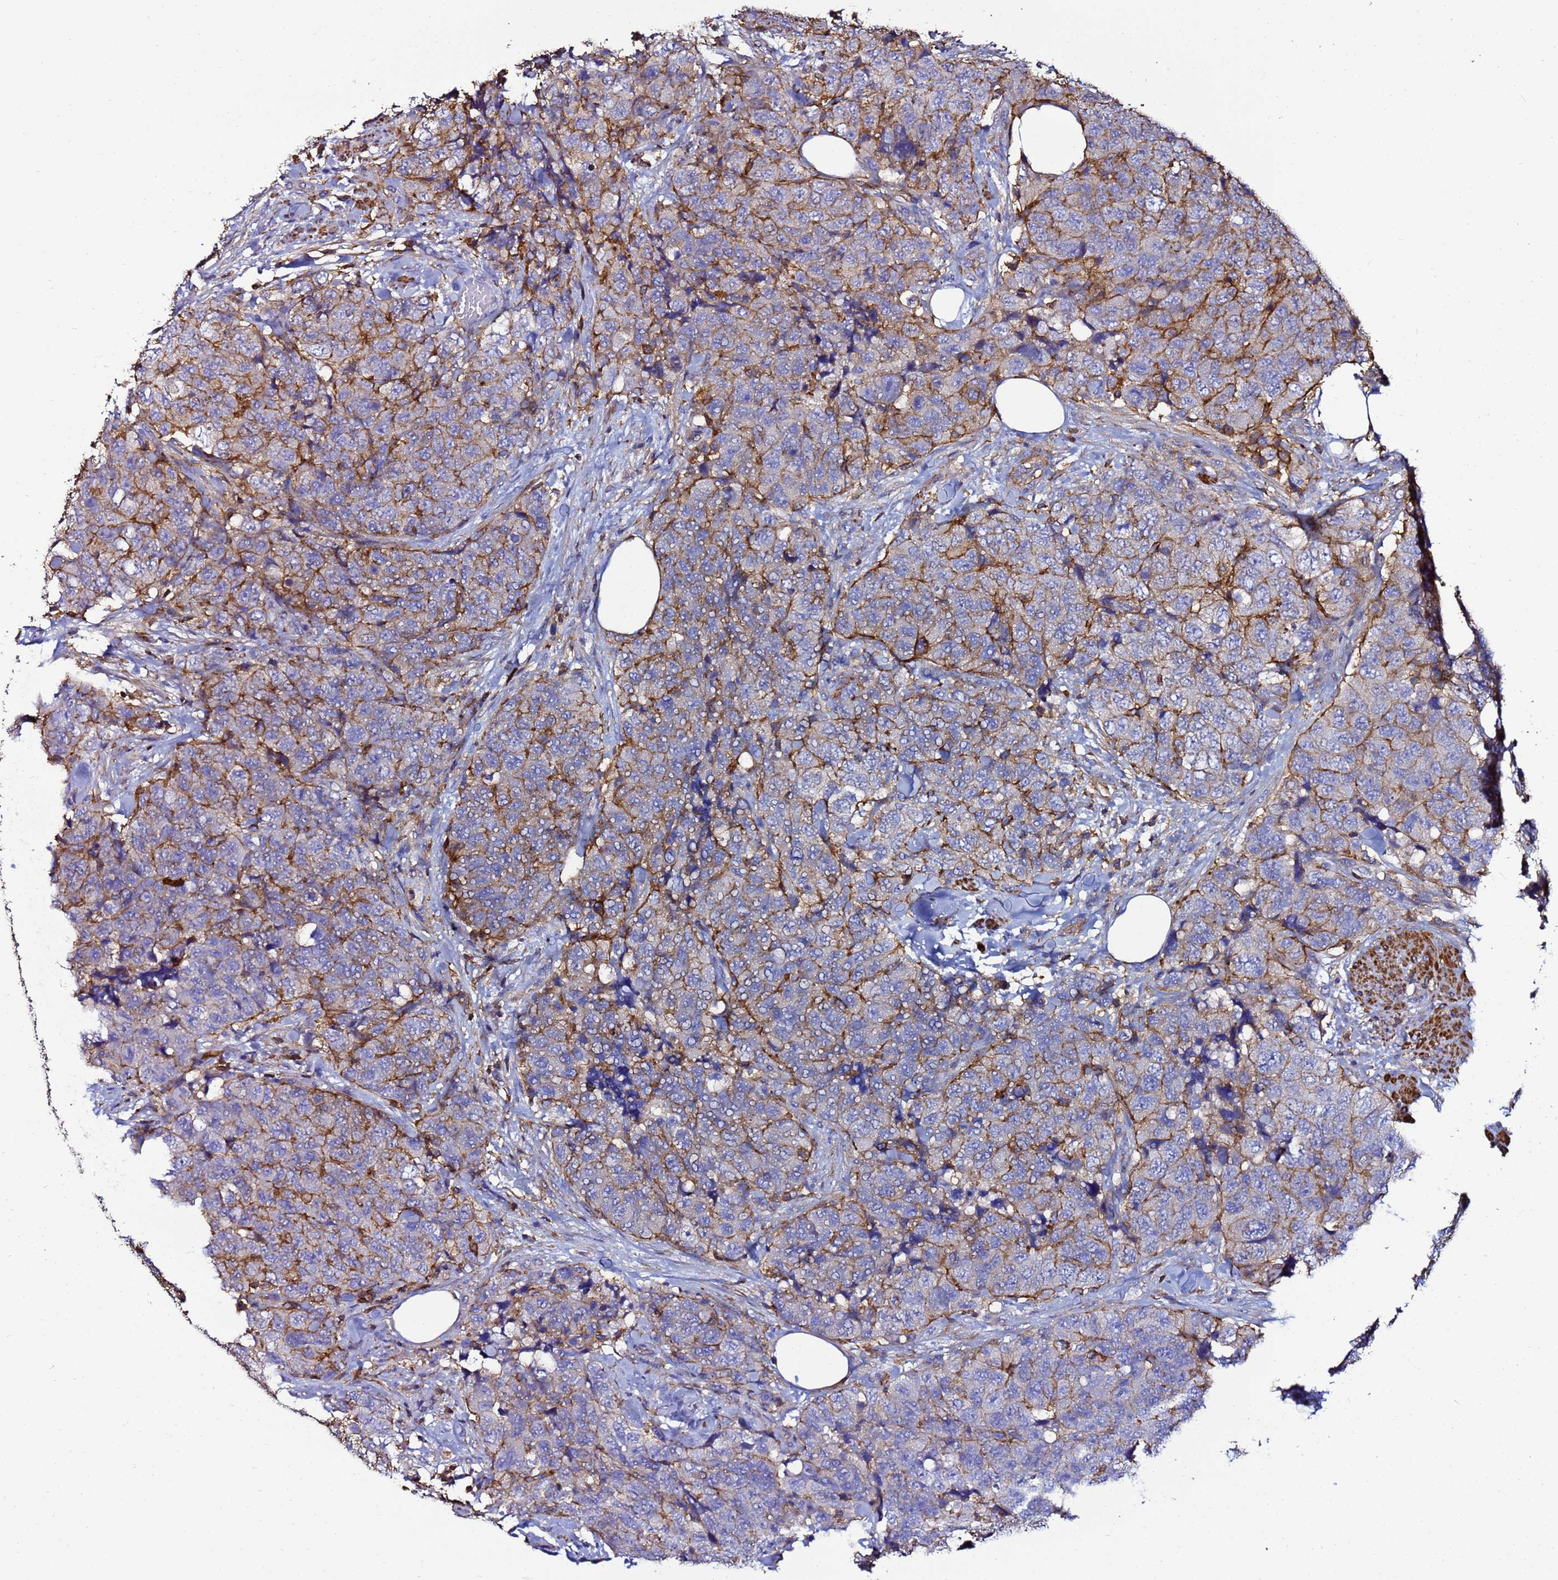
{"staining": {"intensity": "moderate", "quantity": "25%-75%", "location": "cytoplasmic/membranous"}, "tissue": "urothelial cancer", "cell_type": "Tumor cells", "image_type": "cancer", "snomed": [{"axis": "morphology", "description": "Urothelial carcinoma, High grade"}, {"axis": "topography", "description": "Urinary bladder"}], "caption": "Protein staining of urothelial cancer tissue shows moderate cytoplasmic/membranous expression in approximately 25%-75% of tumor cells. The staining was performed using DAB, with brown indicating positive protein expression. Nuclei are stained blue with hematoxylin.", "gene": "ACTB", "patient": {"sex": "female", "age": 78}}